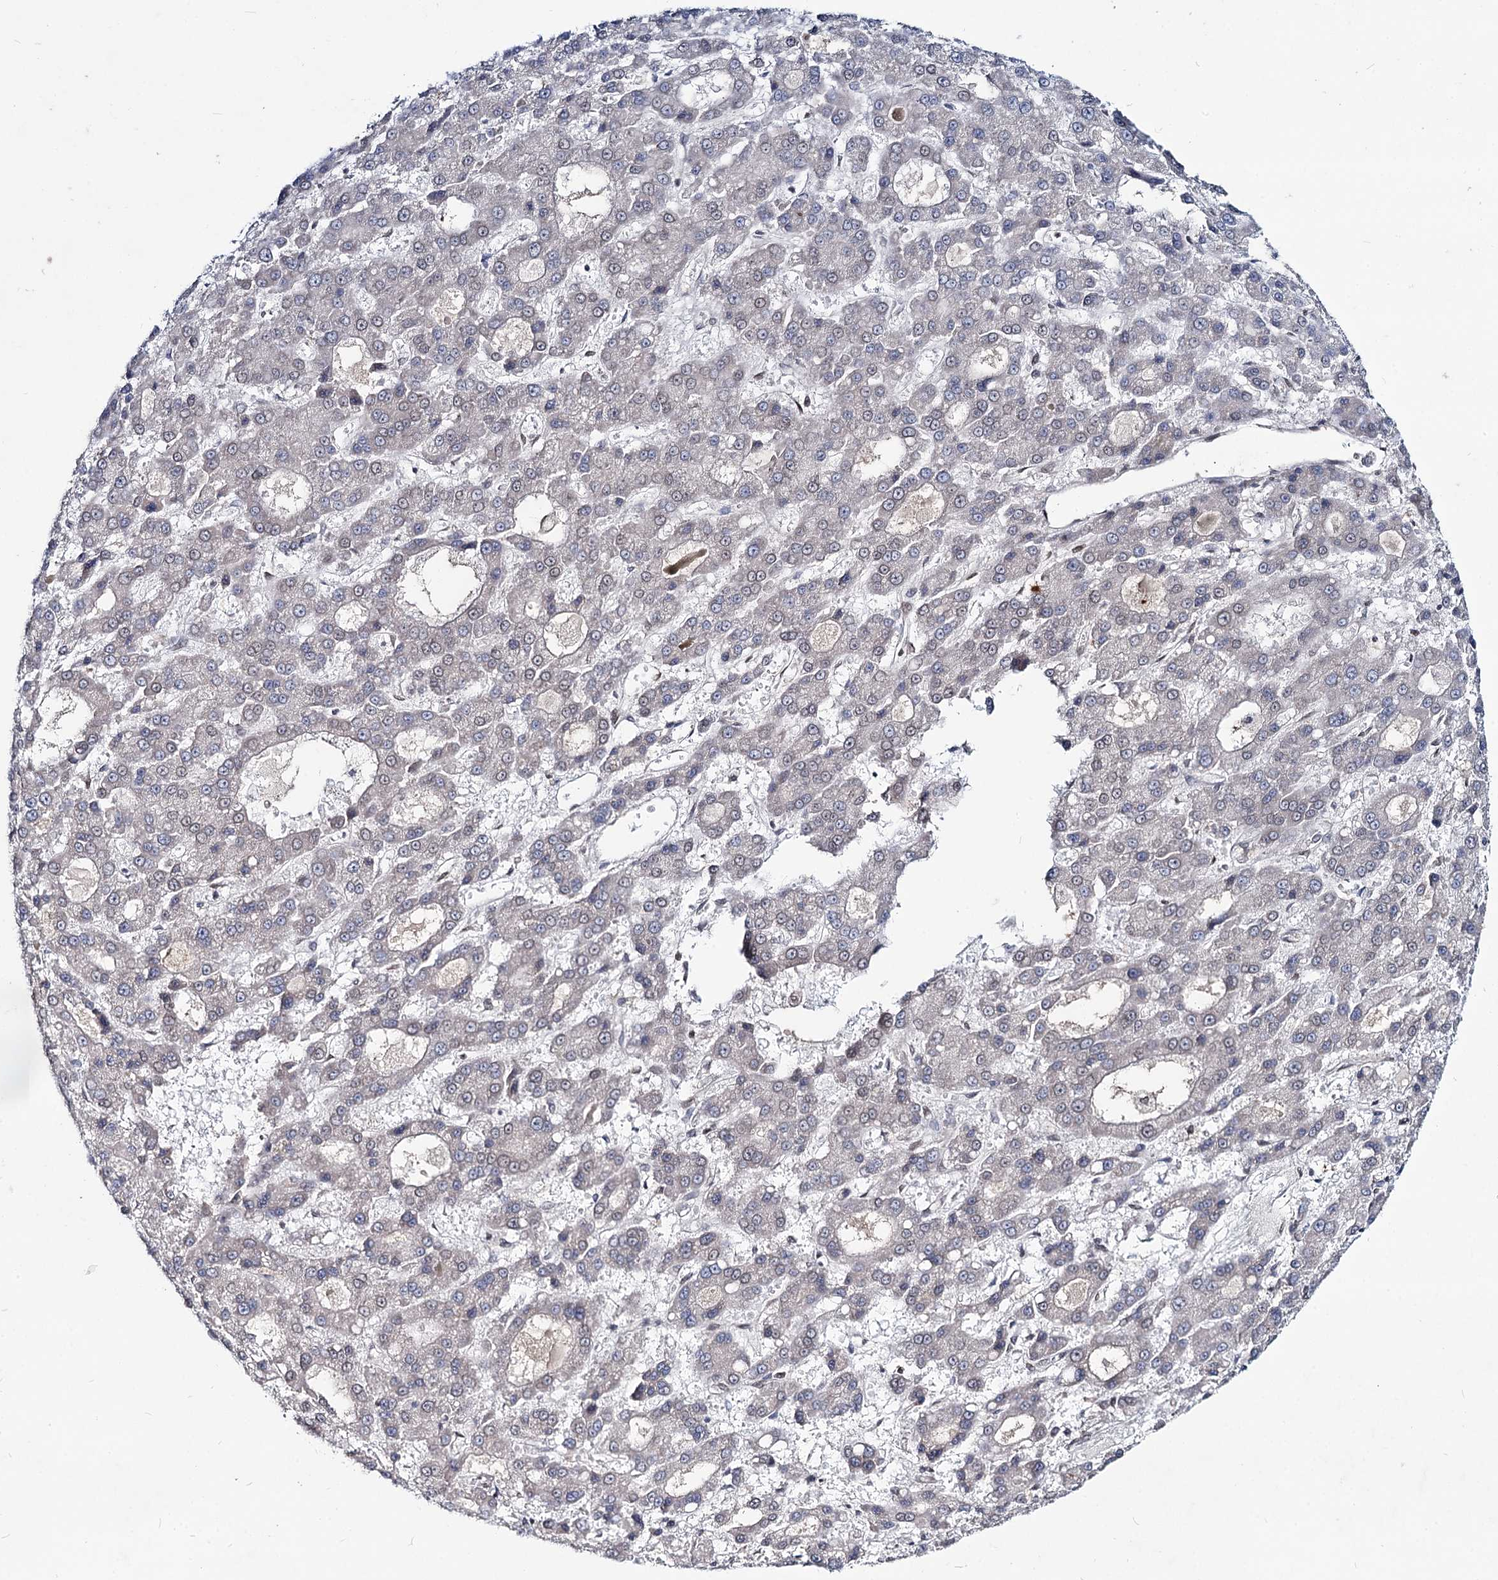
{"staining": {"intensity": "negative", "quantity": "none", "location": "none"}, "tissue": "liver cancer", "cell_type": "Tumor cells", "image_type": "cancer", "snomed": [{"axis": "morphology", "description": "Carcinoma, Hepatocellular, NOS"}, {"axis": "topography", "description": "Liver"}], "caption": "A histopathology image of liver cancer (hepatocellular carcinoma) stained for a protein reveals no brown staining in tumor cells.", "gene": "RNF6", "patient": {"sex": "male", "age": 70}}